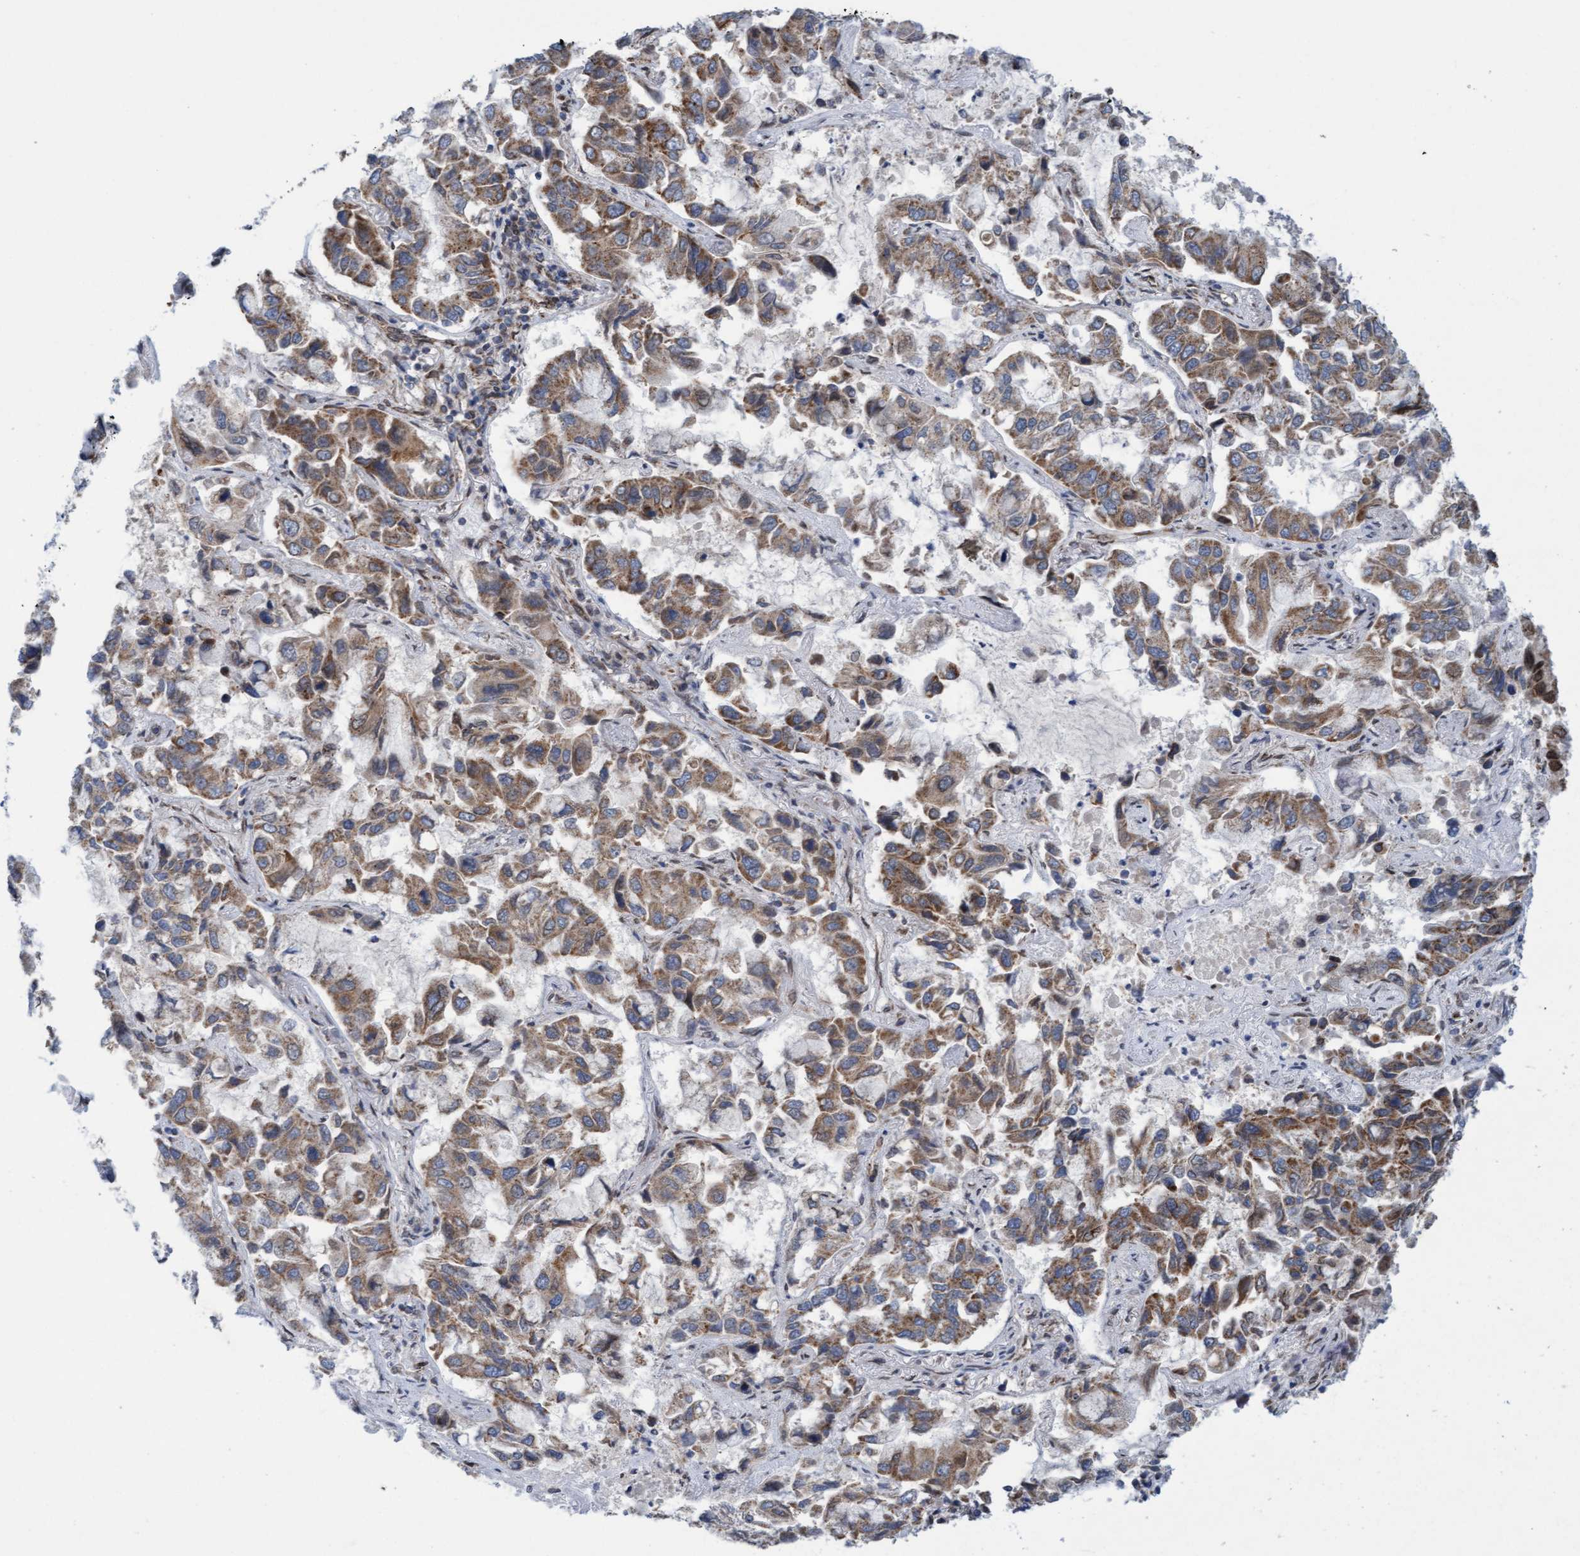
{"staining": {"intensity": "moderate", "quantity": ">75%", "location": "cytoplasmic/membranous"}, "tissue": "lung cancer", "cell_type": "Tumor cells", "image_type": "cancer", "snomed": [{"axis": "morphology", "description": "Adenocarcinoma, NOS"}, {"axis": "topography", "description": "Lung"}], "caption": "Adenocarcinoma (lung) was stained to show a protein in brown. There is medium levels of moderate cytoplasmic/membranous staining in about >75% of tumor cells. (Brightfield microscopy of DAB IHC at high magnification).", "gene": "MRPS23", "patient": {"sex": "male", "age": 64}}